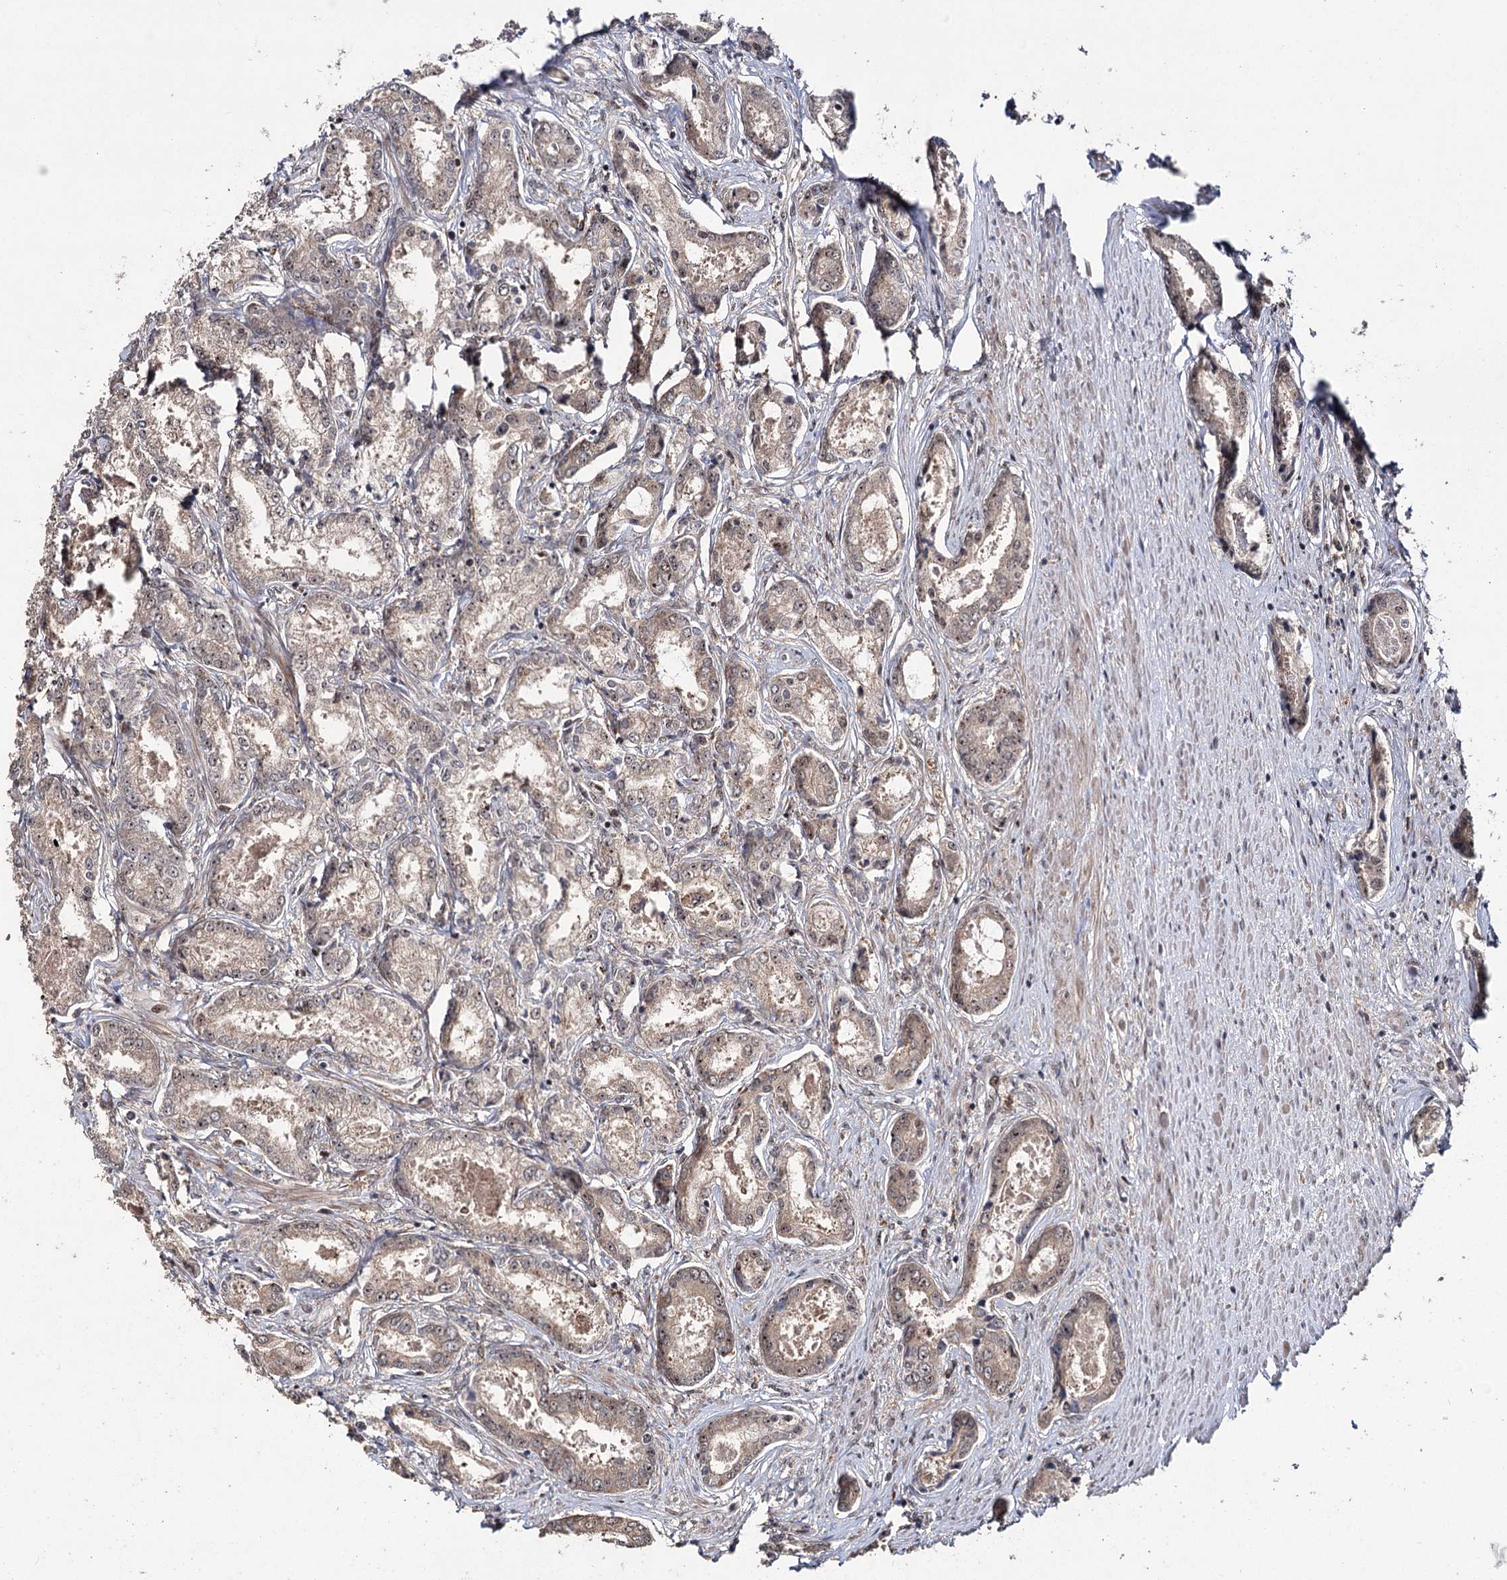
{"staining": {"intensity": "weak", "quantity": ">75%", "location": "cytoplasmic/membranous,nuclear"}, "tissue": "prostate cancer", "cell_type": "Tumor cells", "image_type": "cancer", "snomed": [{"axis": "morphology", "description": "Adenocarcinoma, Low grade"}, {"axis": "topography", "description": "Prostate"}], "caption": "Immunohistochemistry (IHC) photomicrograph of prostate cancer (low-grade adenocarcinoma) stained for a protein (brown), which reveals low levels of weak cytoplasmic/membranous and nuclear expression in about >75% of tumor cells.", "gene": "MKNK2", "patient": {"sex": "male", "age": 68}}